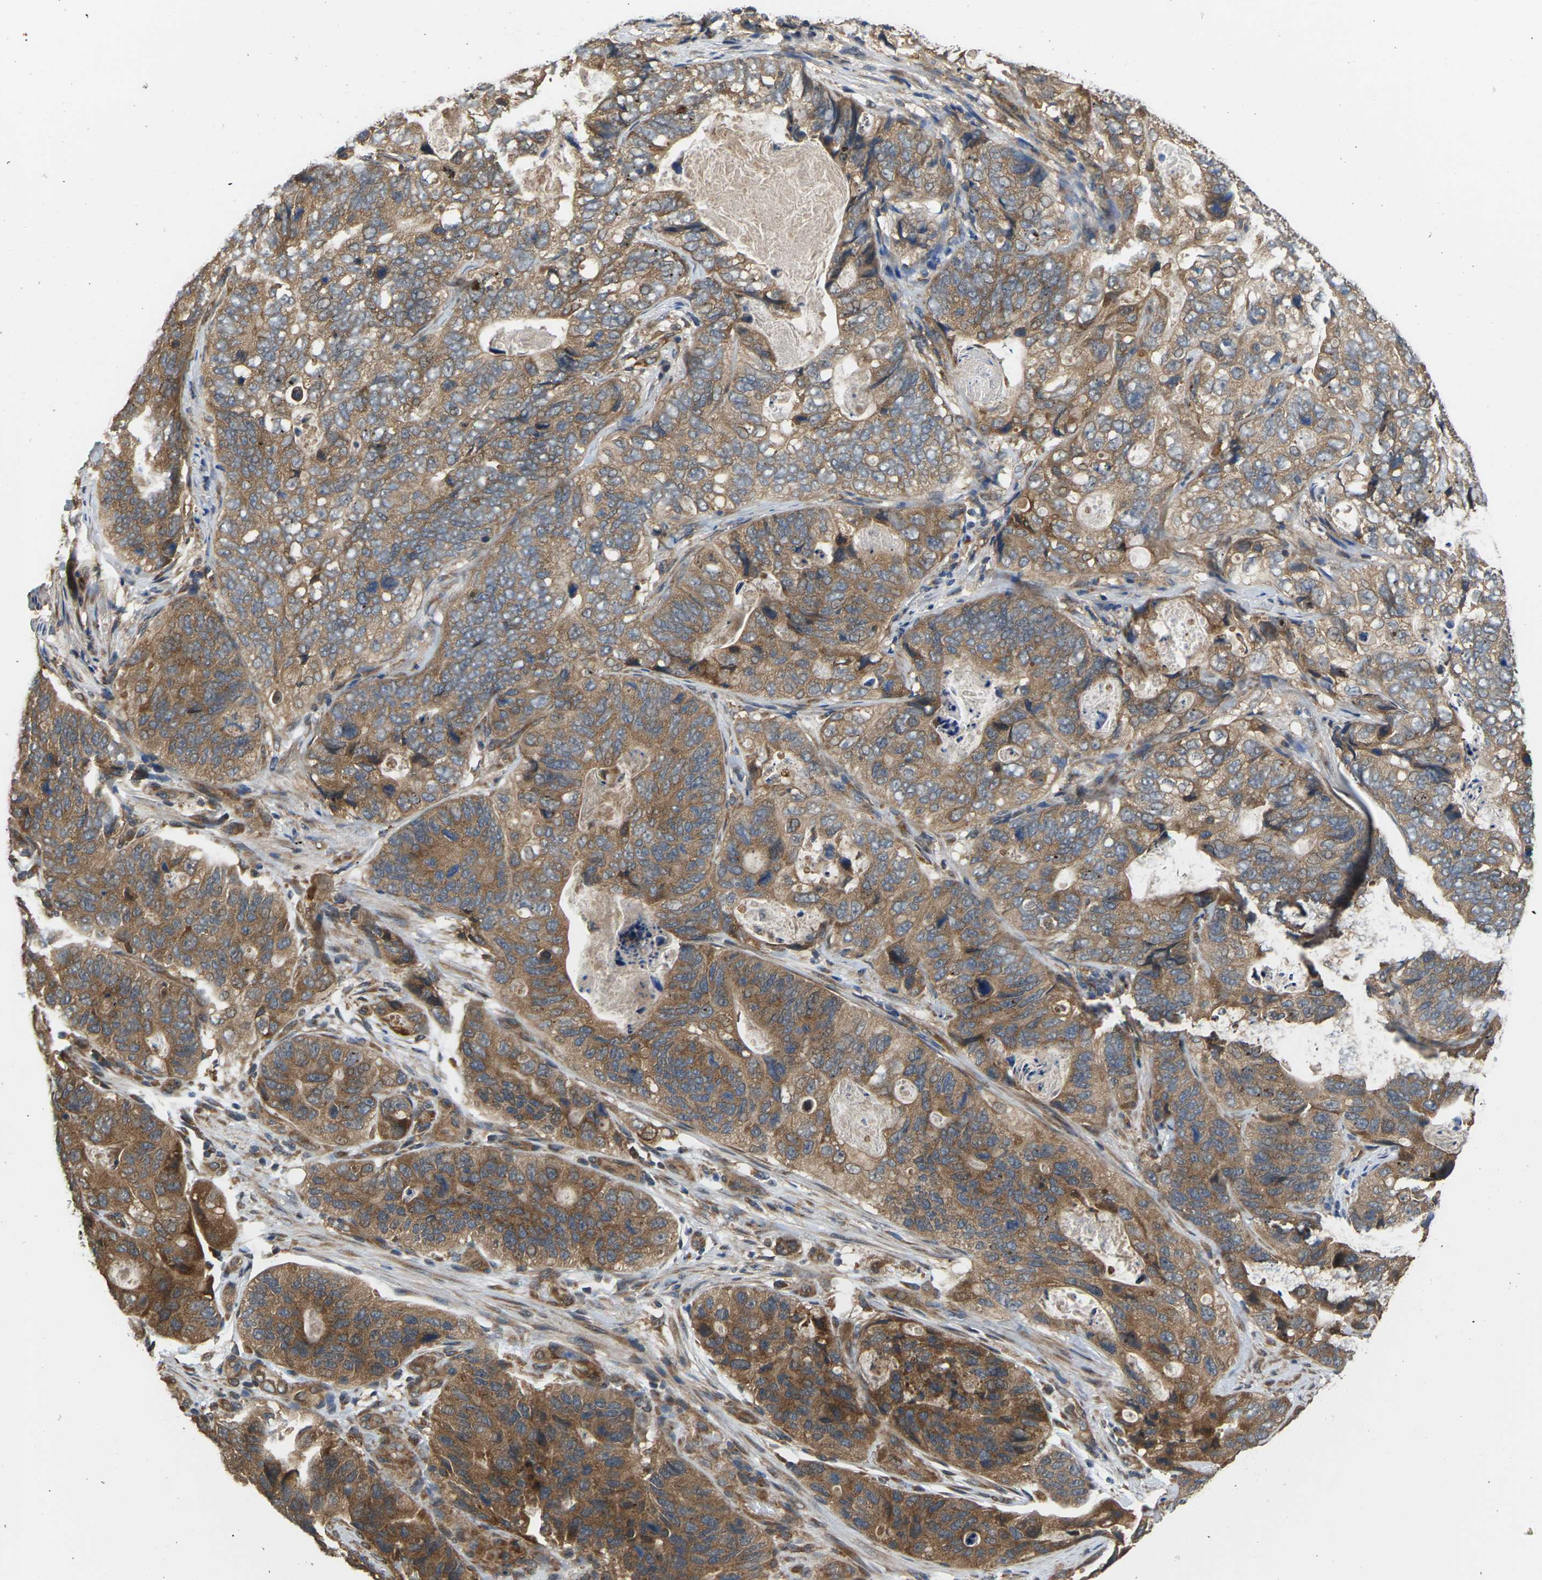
{"staining": {"intensity": "moderate", "quantity": ">75%", "location": "cytoplasmic/membranous"}, "tissue": "stomach cancer", "cell_type": "Tumor cells", "image_type": "cancer", "snomed": [{"axis": "morphology", "description": "Adenocarcinoma, NOS"}, {"axis": "topography", "description": "Stomach"}], "caption": "Immunohistochemistry (IHC) staining of stomach cancer (adenocarcinoma), which displays medium levels of moderate cytoplasmic/membranous positivity in approximately >75% of tumor cells indicating moderate cytoplasmic/membranous protein staining. The staining was performed using DAB (3,3'-diaminobenzidine) (brown) for protein detection and nuclei were counterstained in hematoxylin (blue).", "gene": "NRAS", "patient": {"sex": "female", "age": 89}}